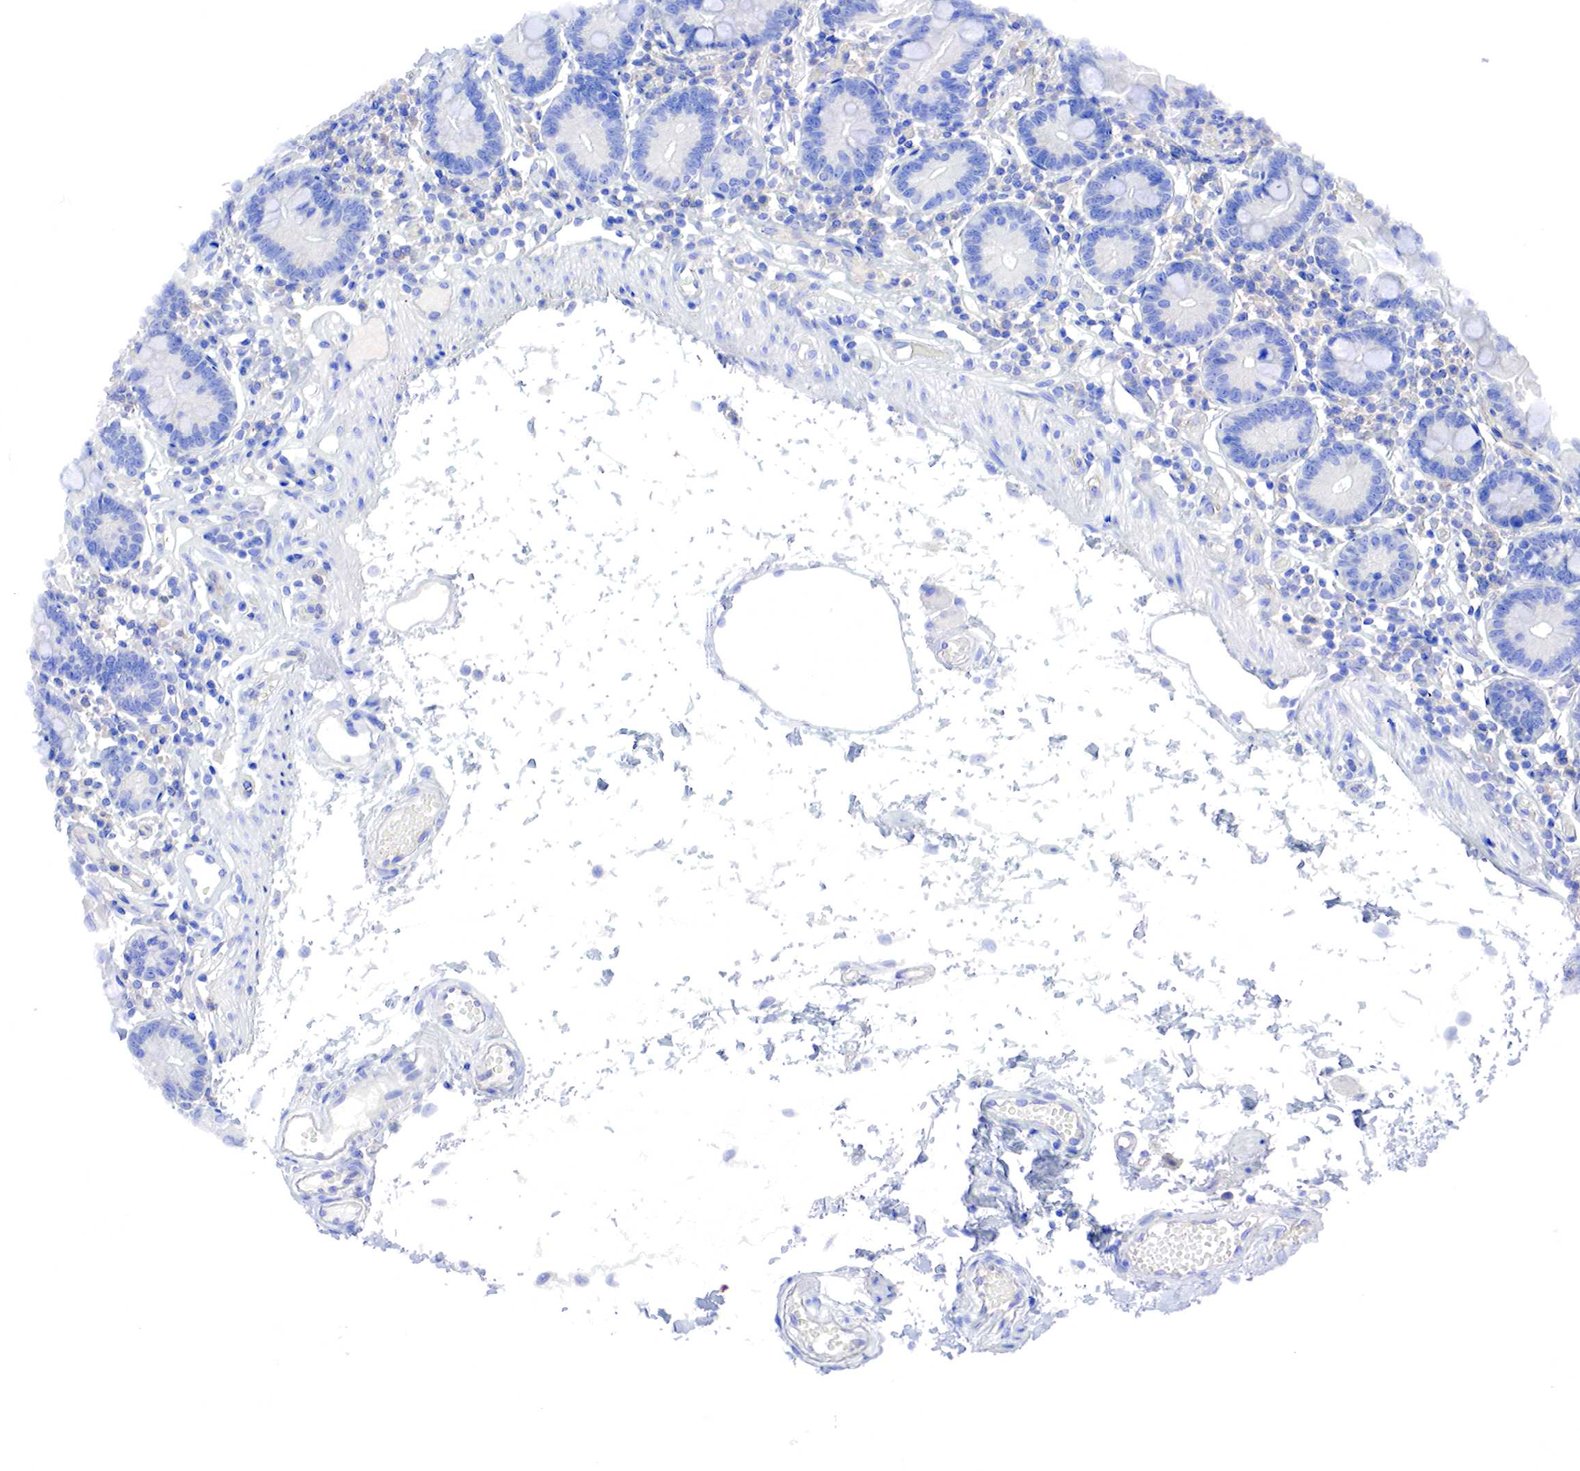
{"staining": {"intensity": "negative", "quantity": "none", "location": "none"}, "tissue": "small intestine", "cell_type": "Glandular cells", "image_type": "normal", "snomed": [{"axis": "morphology", "description": "Normal tissue, NOS"}, {"axis": "topography", "description": "Small intestine"}], "caption": "High power microscopy micrograph of an immunohistochemistry image of unremarkable small intestine, revealing no significant expression in glandular cells.", "gene": "MSN", "patient": {"sex": "female", "age": 69}}